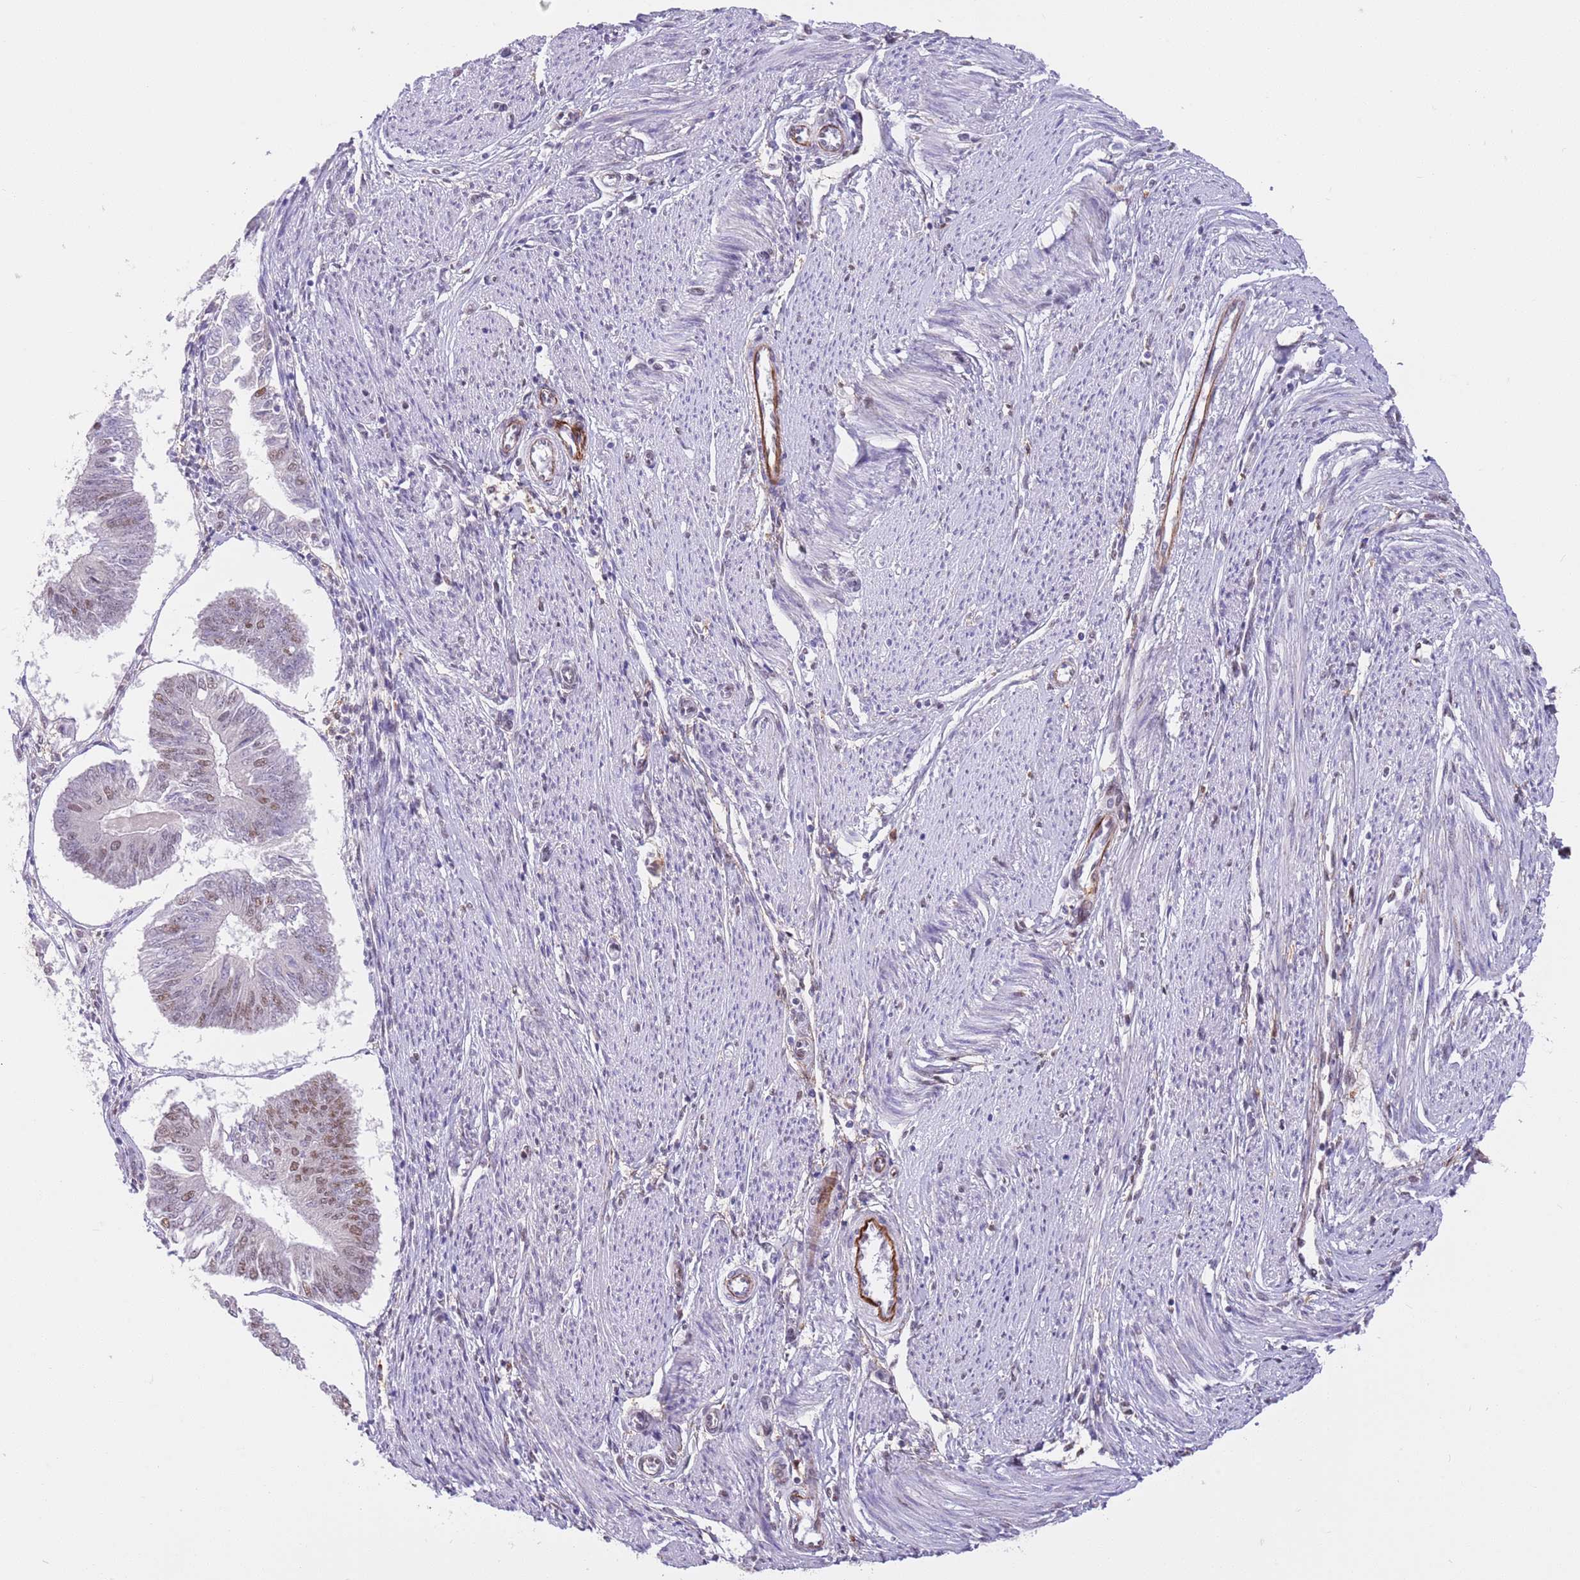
{"staining": {"intensity": "negative", "quantity": "none", "location": "none"}, "tissue": "endometrial cancer", "cell_type": "Tumor cells", "image_type": "cancer", "snomed": [{"axis": "morphology", "description": "Adenocarcinoma, NOS"}, {"axis": "topography", "description": "Endometrium"}], "caption": "Immunohistochemistry histopathology image of neoplastic tissue: human endometrial cancer stained with DAB (3,3'-diaminobenzidine) demonstrates no significant protein staining in tumor cells.", "gene": "TRIM32", "patient": {"sex": "female", "age": 58}}